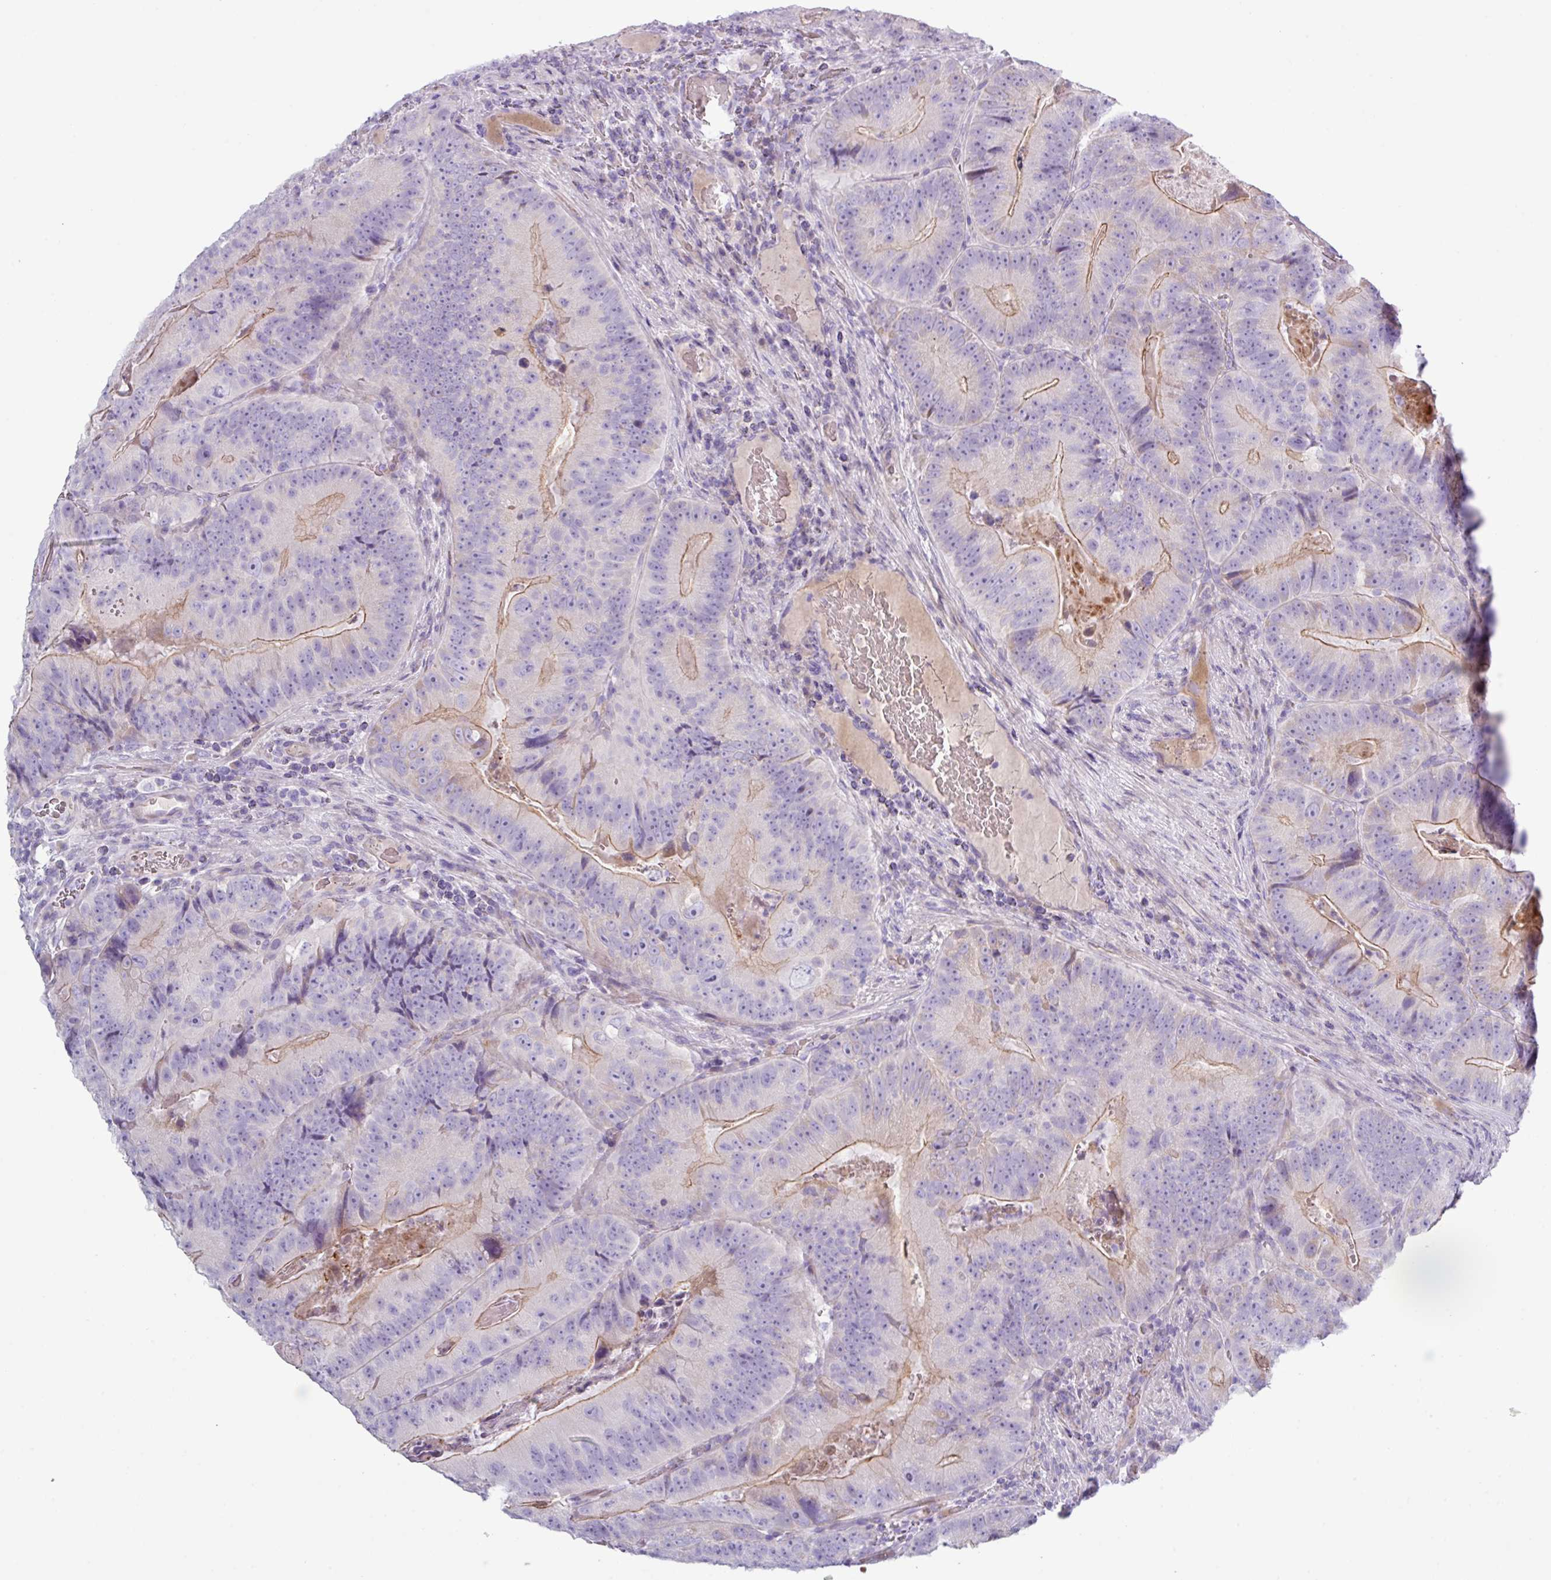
{"staining": {"intensity": "negative", "quantity": "none", "location": "none"}, "tissue": "colorectal cancer", "cell_type": "Tumor cells", "image_type": "cancer", "snomed": [{"axis": "morphology", "description": "Adenocarcinoma, NOS"}, {"axis": "topography", "description": "Colon"}], "caption": "Adenocarcinoma (colorectal) was stained to show a protein in brown. There is no significant expression in tumor cells. (Stains: DAB (3,3'-diaminobenzidine) IHC with hematoxylin counter stain, Microscopy: brightfield microscopy at high magnification).", "gene": "RGS16", "patient": {"sex": "female", "age": 86}}